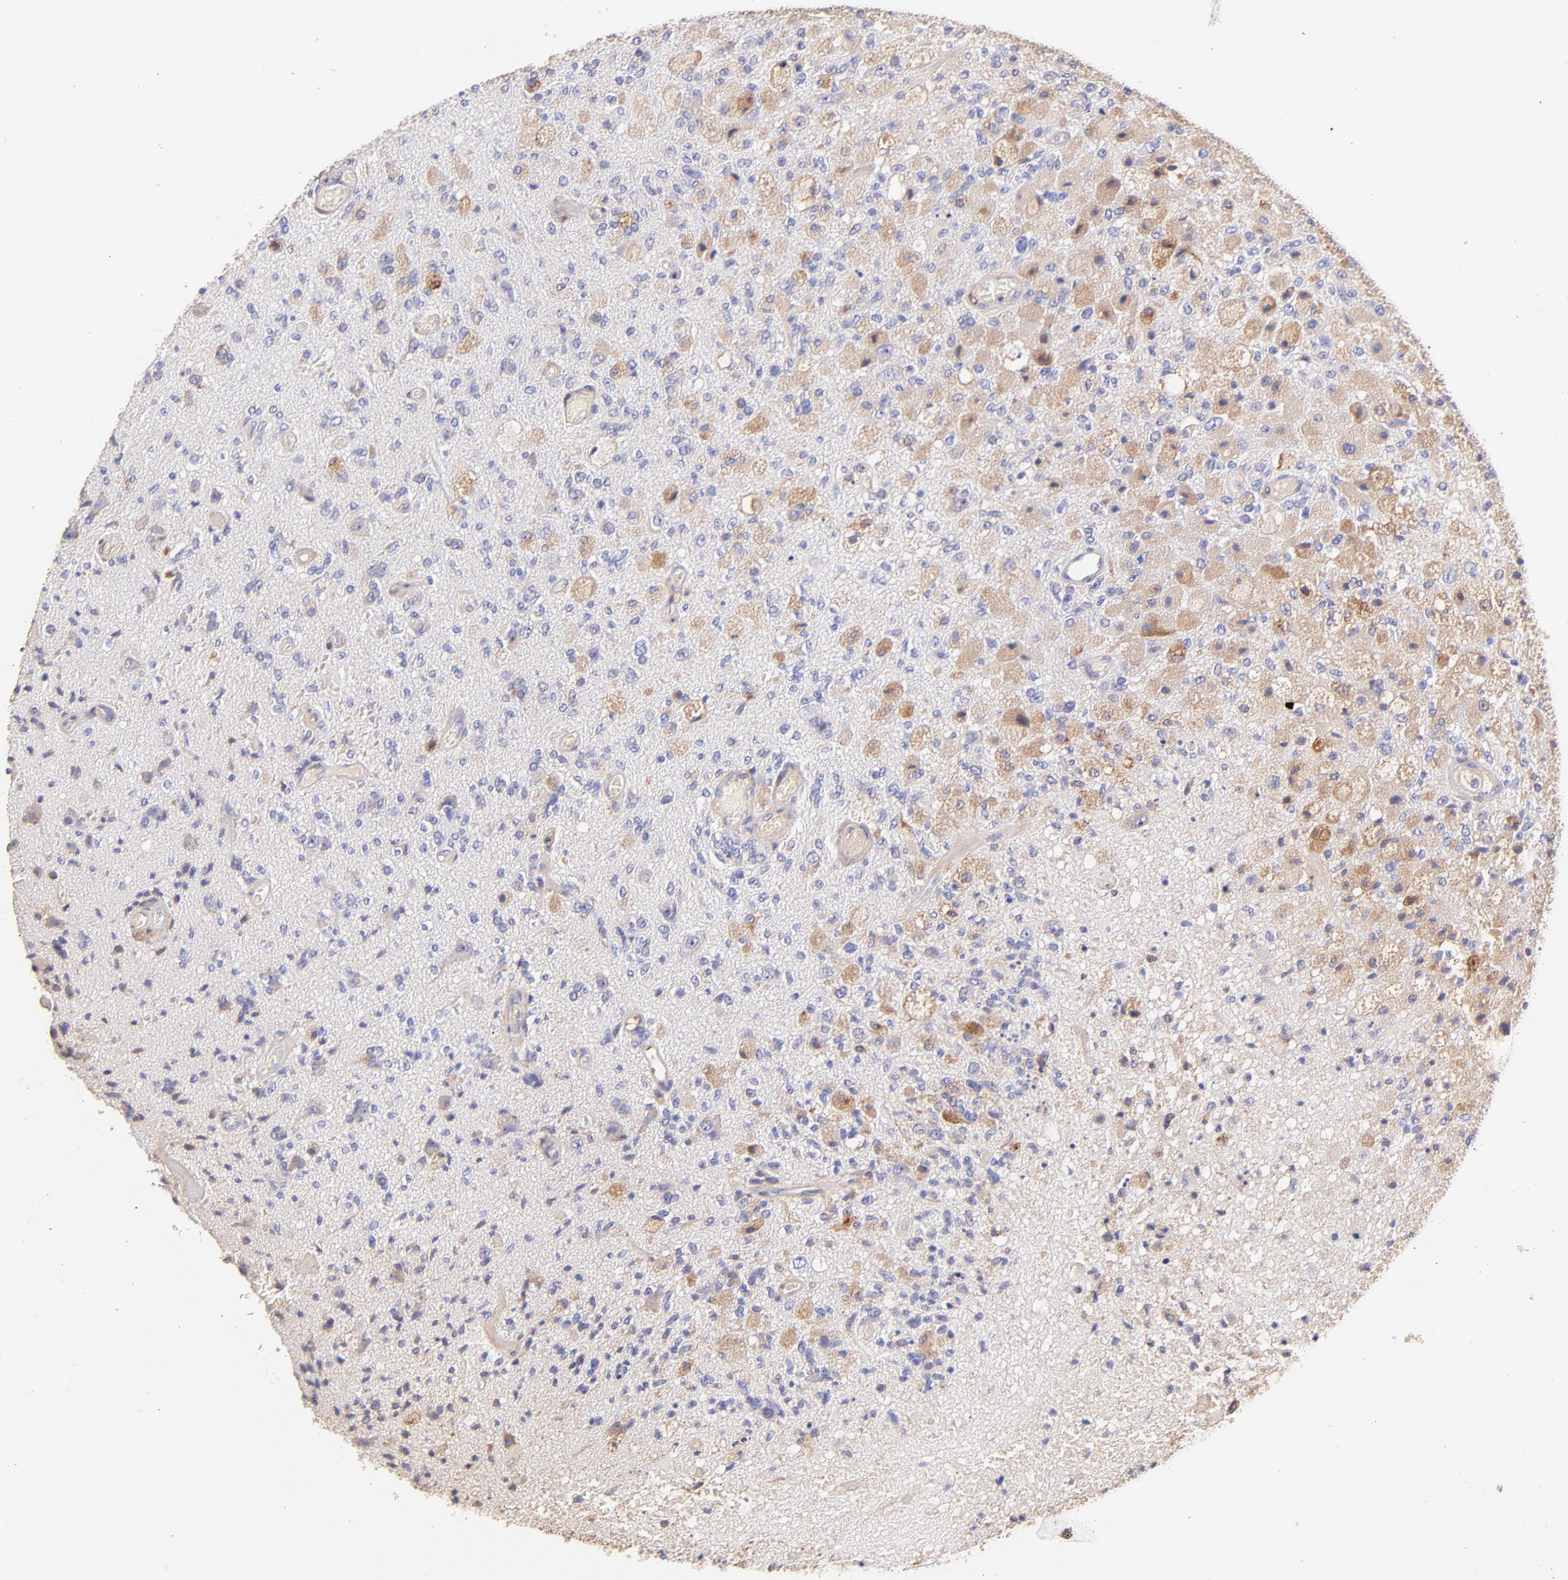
{"staining": {"intensity": "moderate", "quantity": "<25%", "location": "cytoplasmic/membranous"}, "tissue": "glioma", "cell_type": "Tumor cells", "image_type": "cancer", "snomed": [{"axis": "morphology", "description": "Normal tissue, NOS"}, {"axis": "morphology", "description": "Glioma, malignant, High grade"}, {"axis": "topography", "description": "Cerebral cortex"}], "caption": "Immunohistochemistry of glioma displays low levels of moderate cytoplasmic/membranous expression in approximately <25% of tumor cells.", "gene": "BGN", "patient": {"sex": "male", "age": 77}}